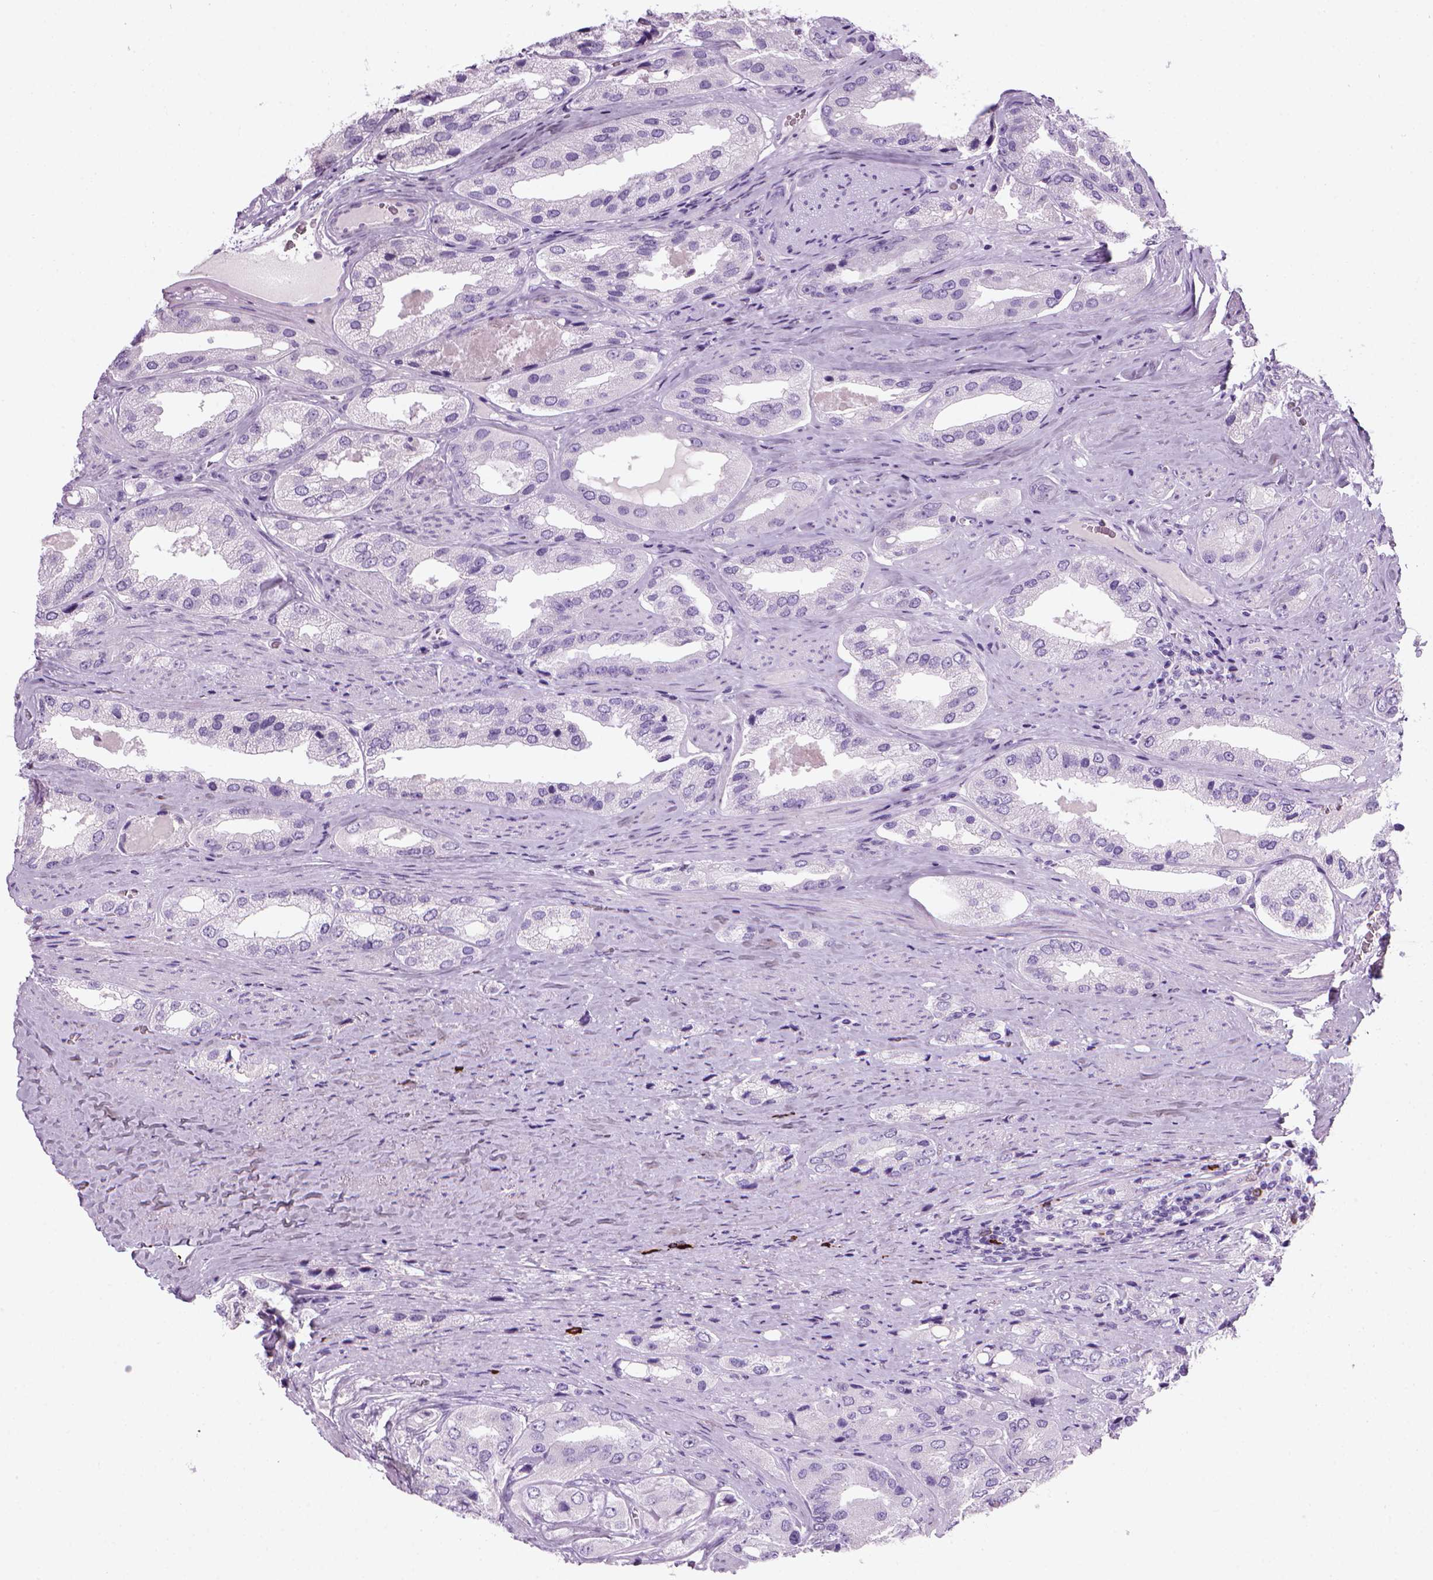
{"staining": {"intensity": "negative", "quantity": "none", "location": "none"}, "tissue": "prostate cancer", "cell_type": "Tumor cells", "image_type": "cancer", "snomed": [{"axis": "morphology", "description": "Adenocarcinoma, Low grade"}, {"axis": "topography", "description": "Prostate"}], "caption": "Photomicrograph shows no significant protein positivity in tumor cells of prostate cancer (adenocarcinoma (low-grade)). Brightfield microscopy of IHC stained with DAB (3,3'-diaminobenzidine) (brown) and hematoxylin (blue), captured at high magnification.", "gene": "MZB1", "patient": {"sex": "male", "age": 69}}